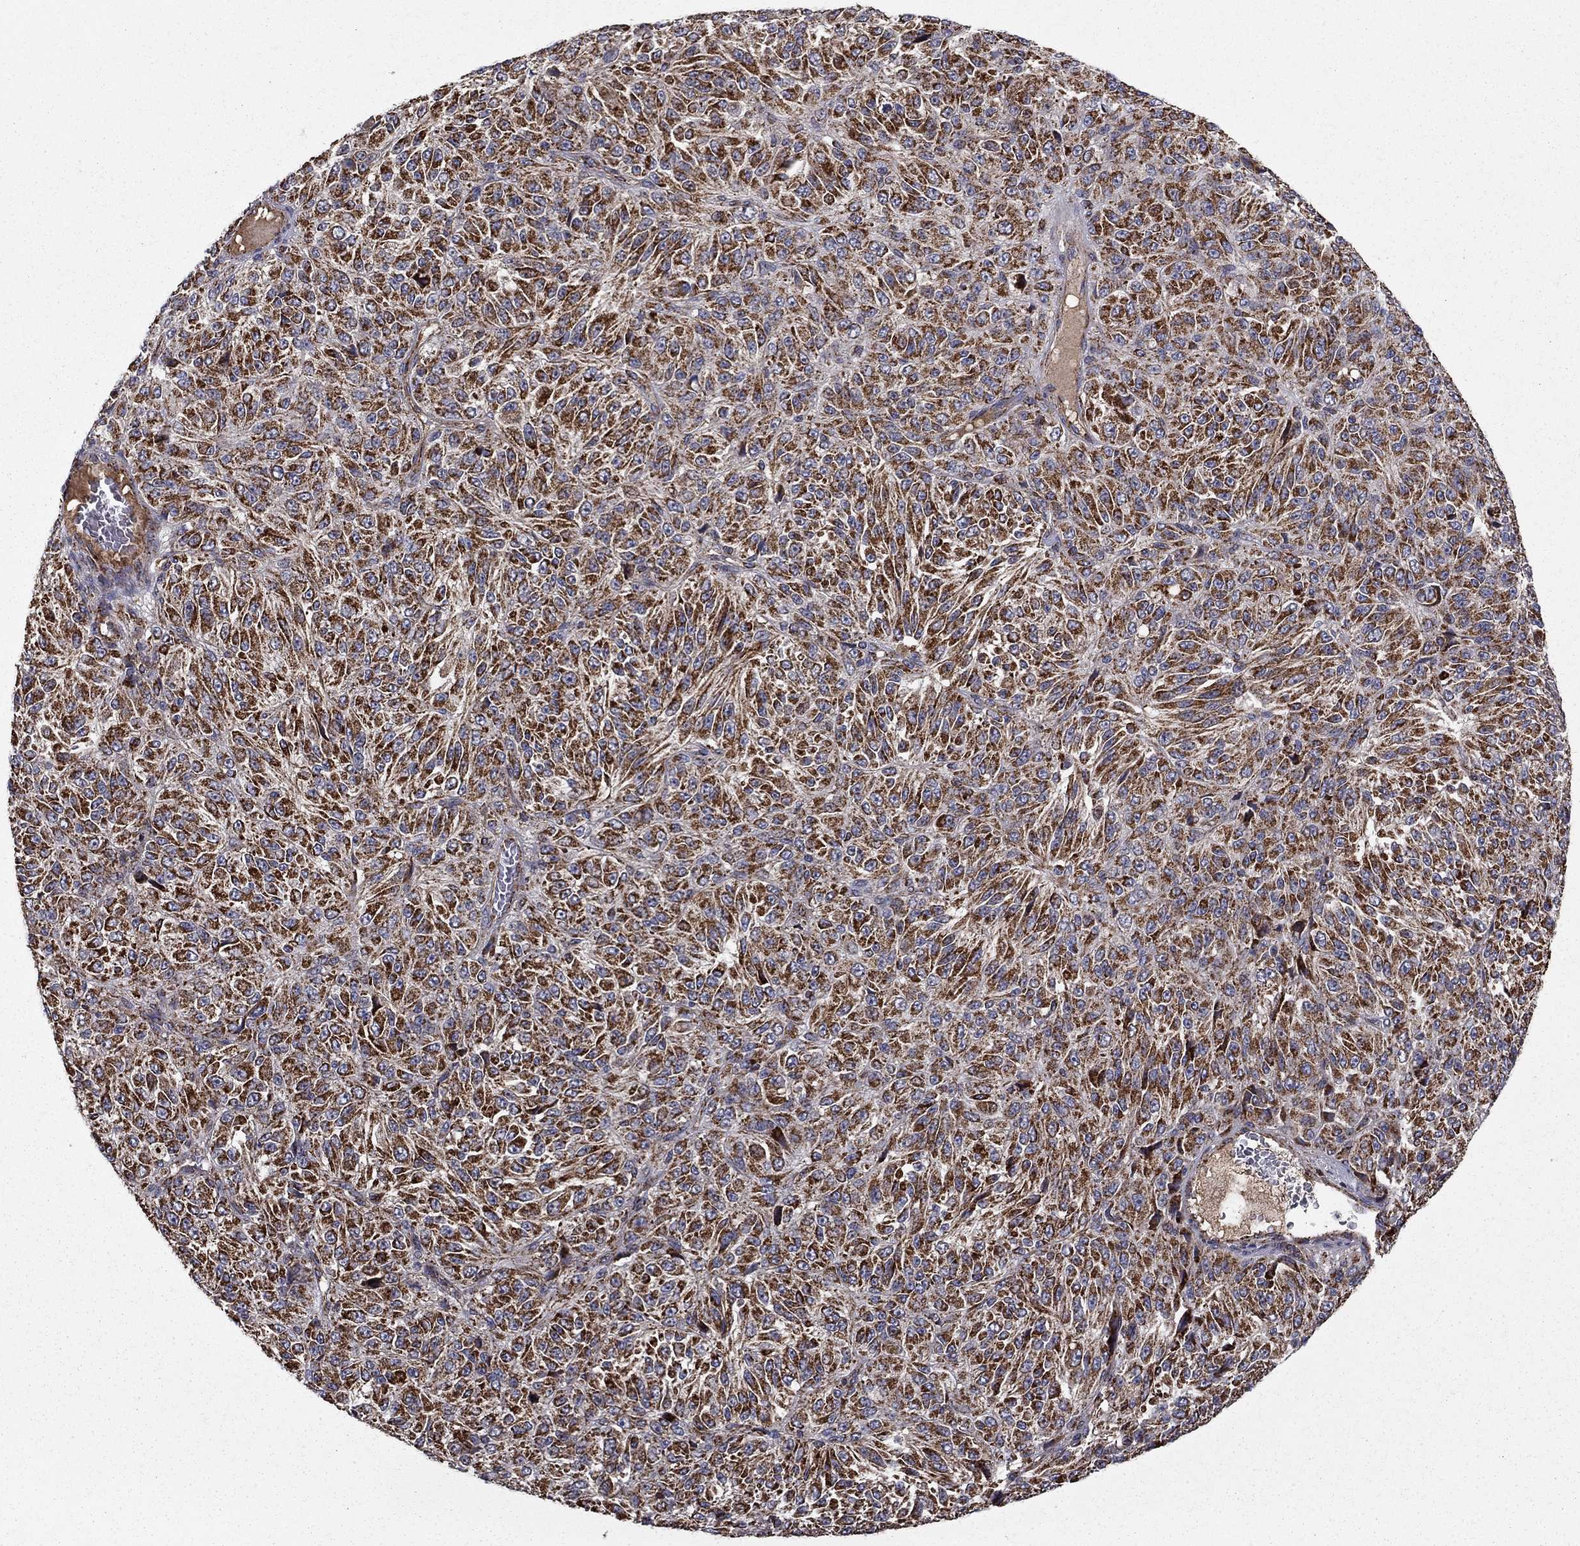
{"staining": {"intensity": "strong", "quantity": ">75%", "location": "cytoplasmic/membranous"}, "tissue": "melanoma", "cell_type": "Tumor cells", "image_type": "cancer", "snomed": [{"axis": "morphology", "description": "Malignant melanoma, Metastatic site"}, {"axis": "topography", "description": "Brain"}], "caption": "Melanoma stained for a protein (brown) reveals strong cytoplasmic/membranous positive staining in about >75% of tumor cells.", "gene": "NDUFS8", "patient": {"sex": "female", "age": 56}}